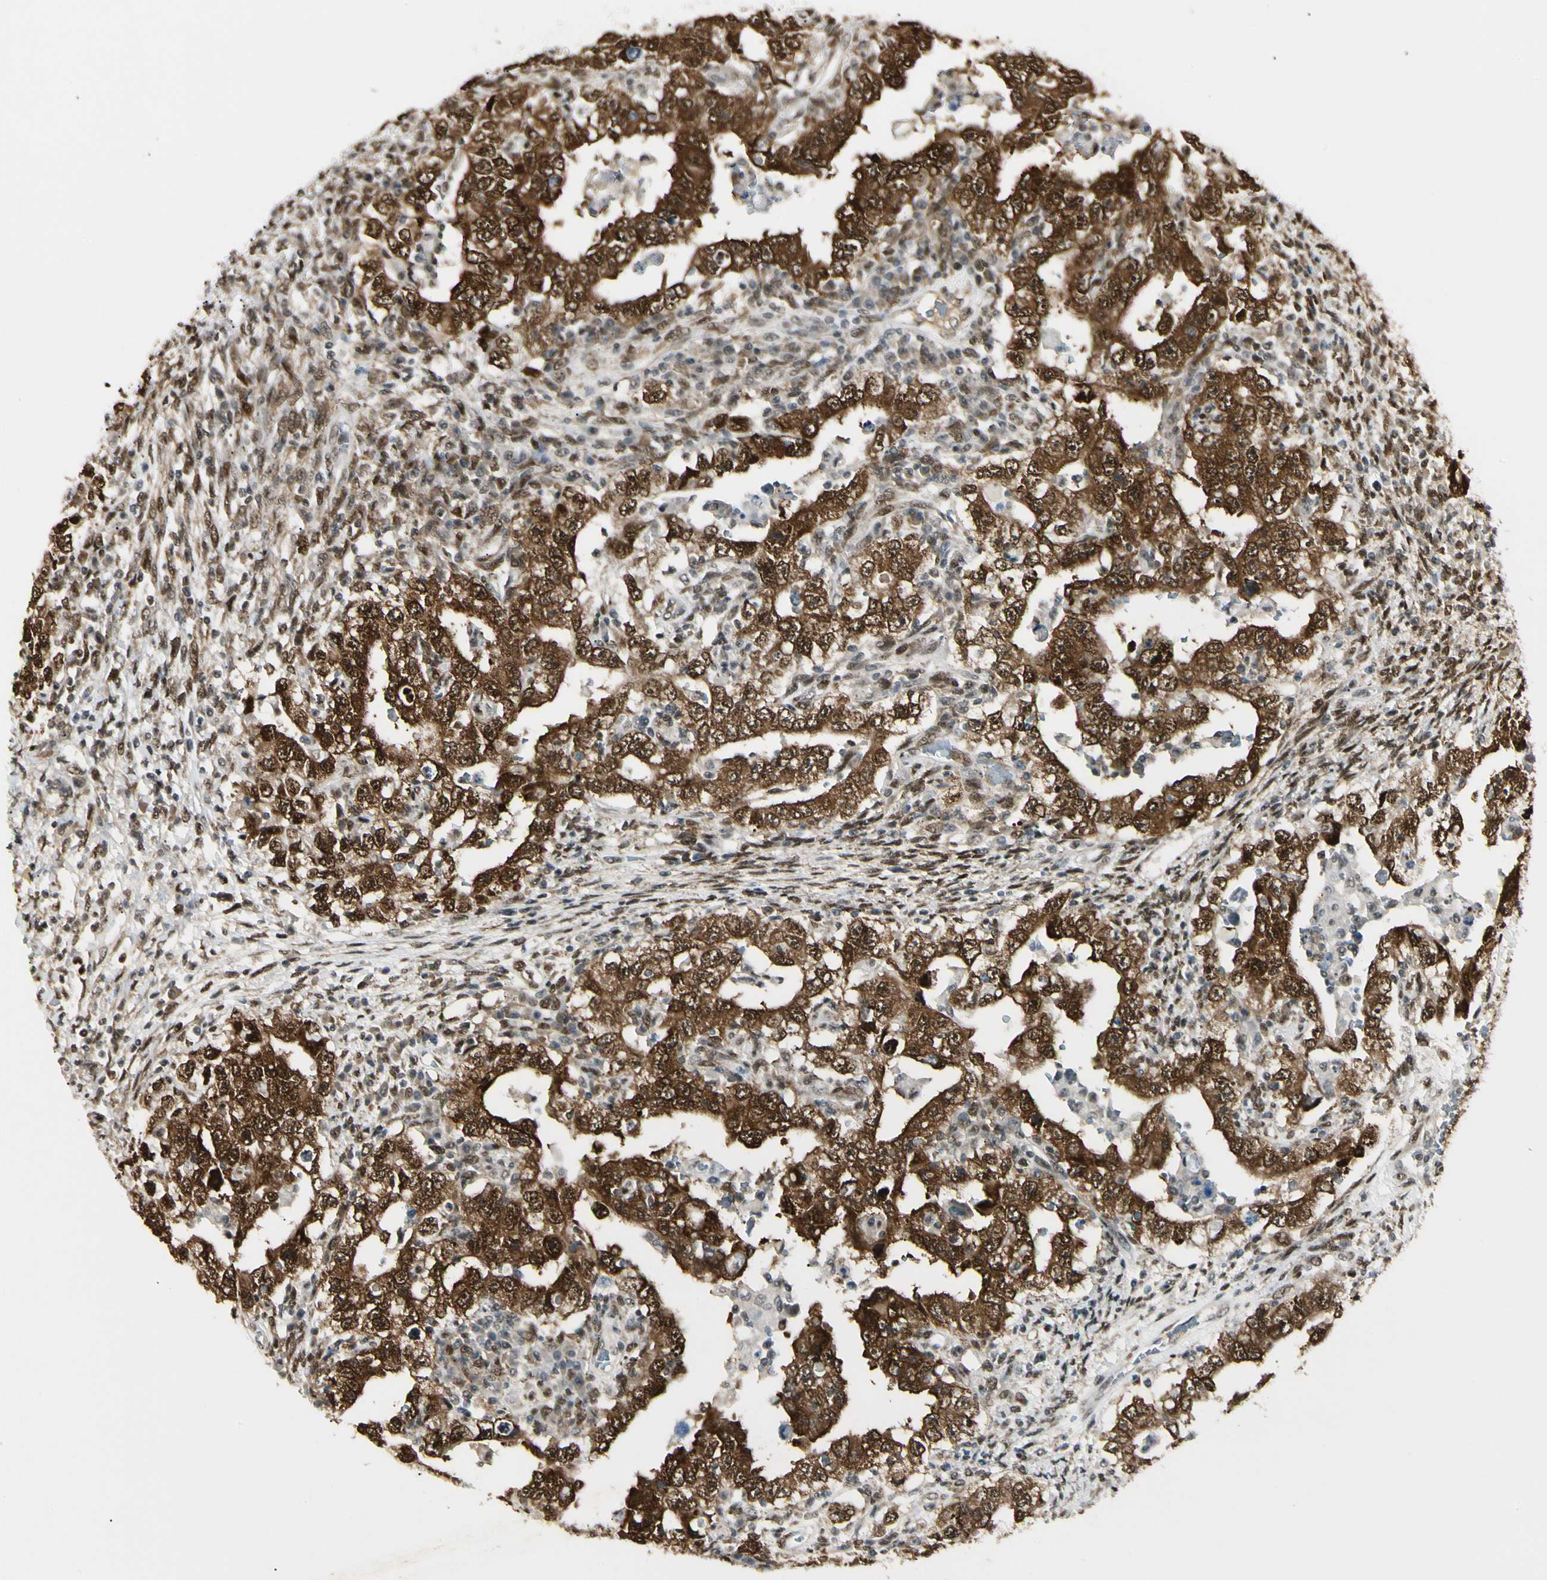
{"staining": {"intensity": "strong", "quantity": ">75%", "location": "cytoplasmic/membranous,nuclear"}, "tissue": "testis cancer", "cell_type": "Tumor cells", "image_type": "cancer", "snomed": [{"axis": "morphology", "description": "Carcinoma, Embryonal, NOS"}, {"axis": "topography", "description": "Testis"}], "caption": "Brown immunohistochemical staining in embryonal carcinoma (testis) displays strong cytoplasmic/membranous and nuclear positivity in approximately >75% of tumor cells.", "gene": "FUS", "patient": {"sex": "male", "age": 26}}